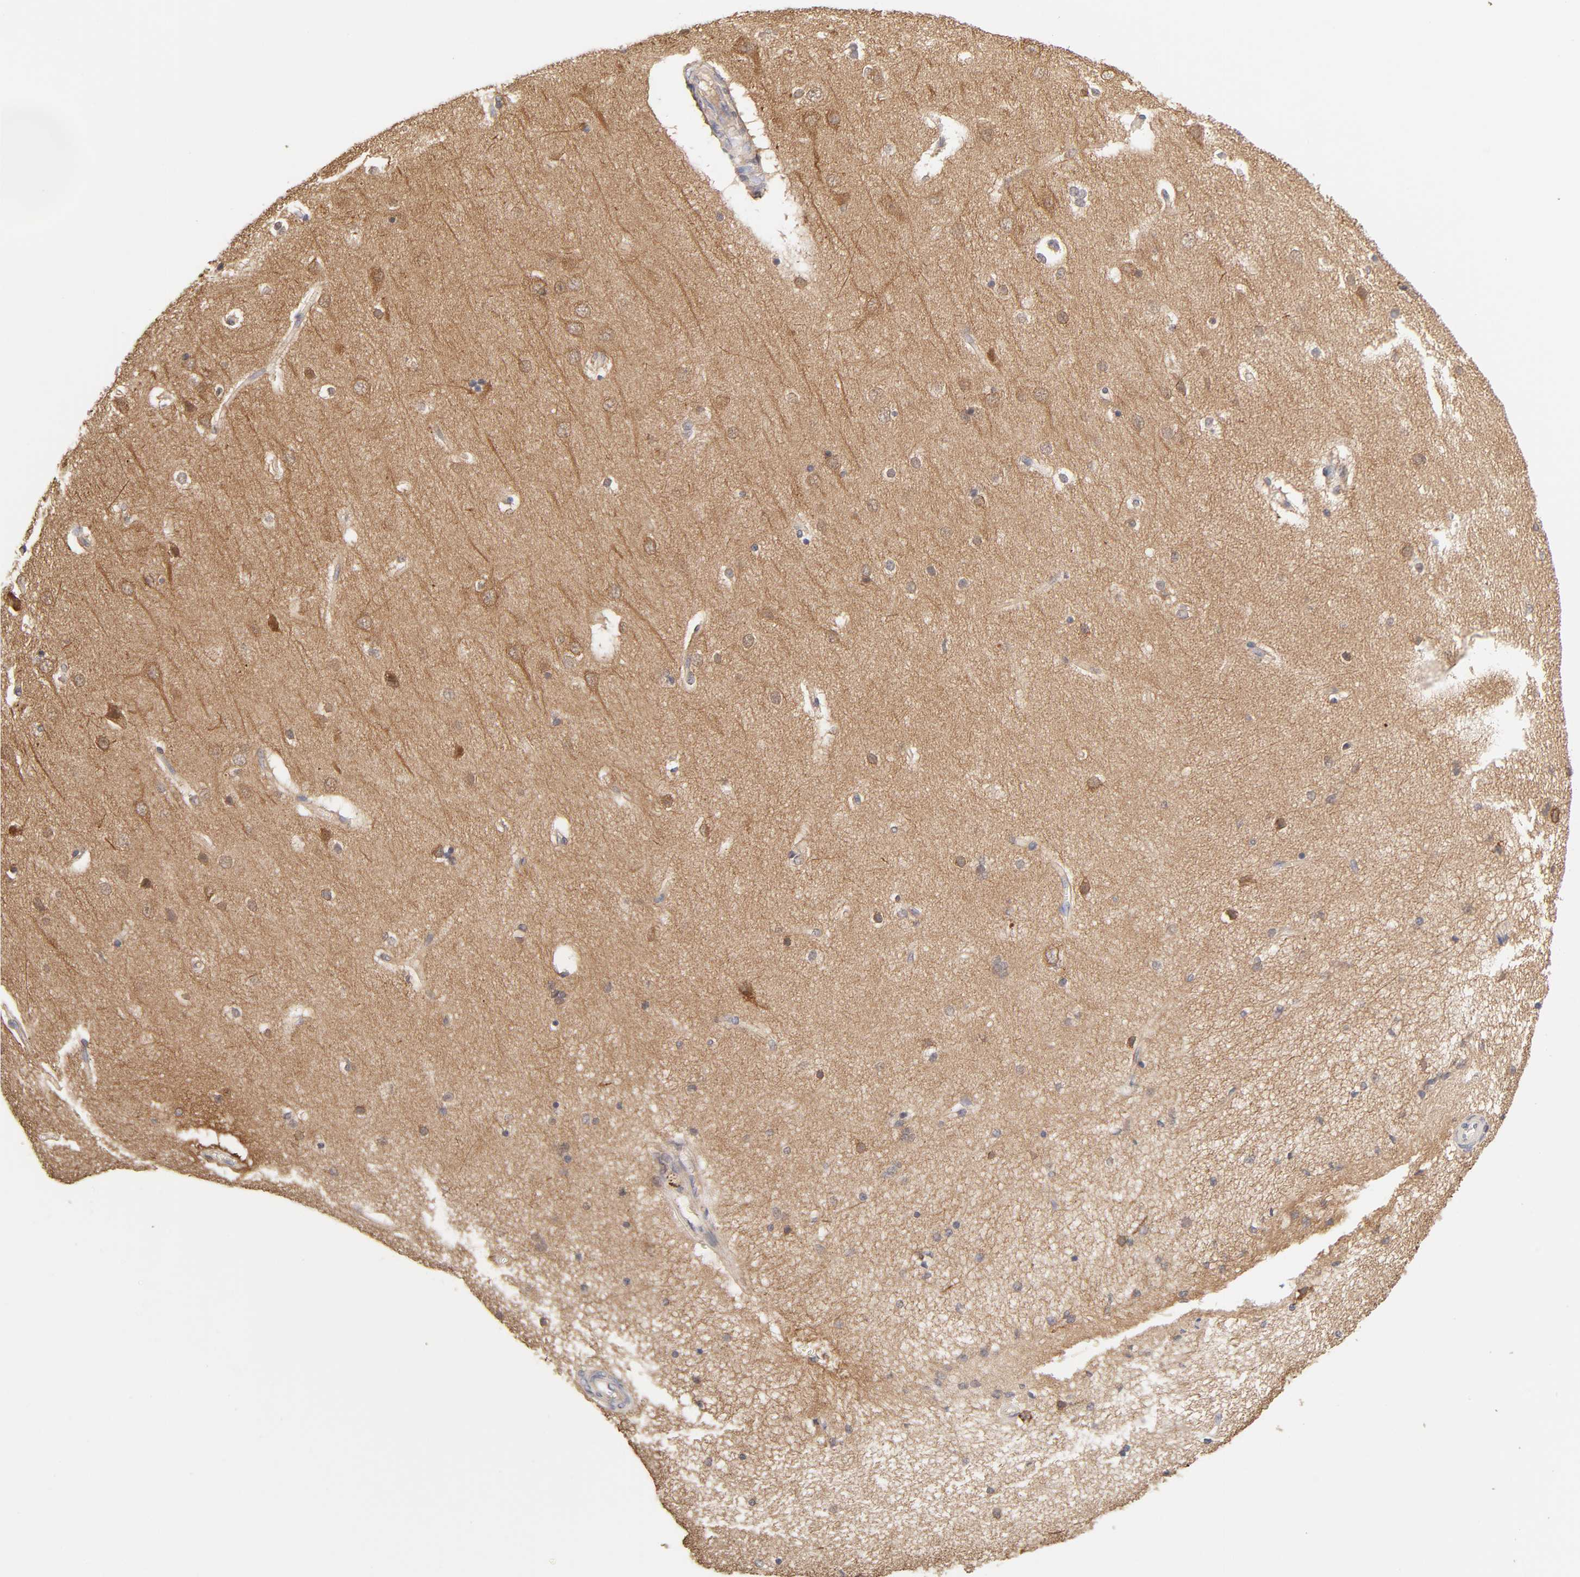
{"staining": {"intensity": "negative", "quantity": "none", "location": "none"}, "tissue": "cerebral cortex", "cell_type": "Endothelial cells", "image_type": "normal", "snomed": [{"axis": "morphology", "description": "Normal tissue, NOS"}, {"axis": "topography", "description": "Cerebral cortex"}], "caption": "There is no significant positivity in endothelial cells of cerebral cortex. (DAB immunohistochemistry (IHC) with hematoxylin counter stain).", "gene": "AP1G2", "patient": {"sex": "female", "age": 54}}